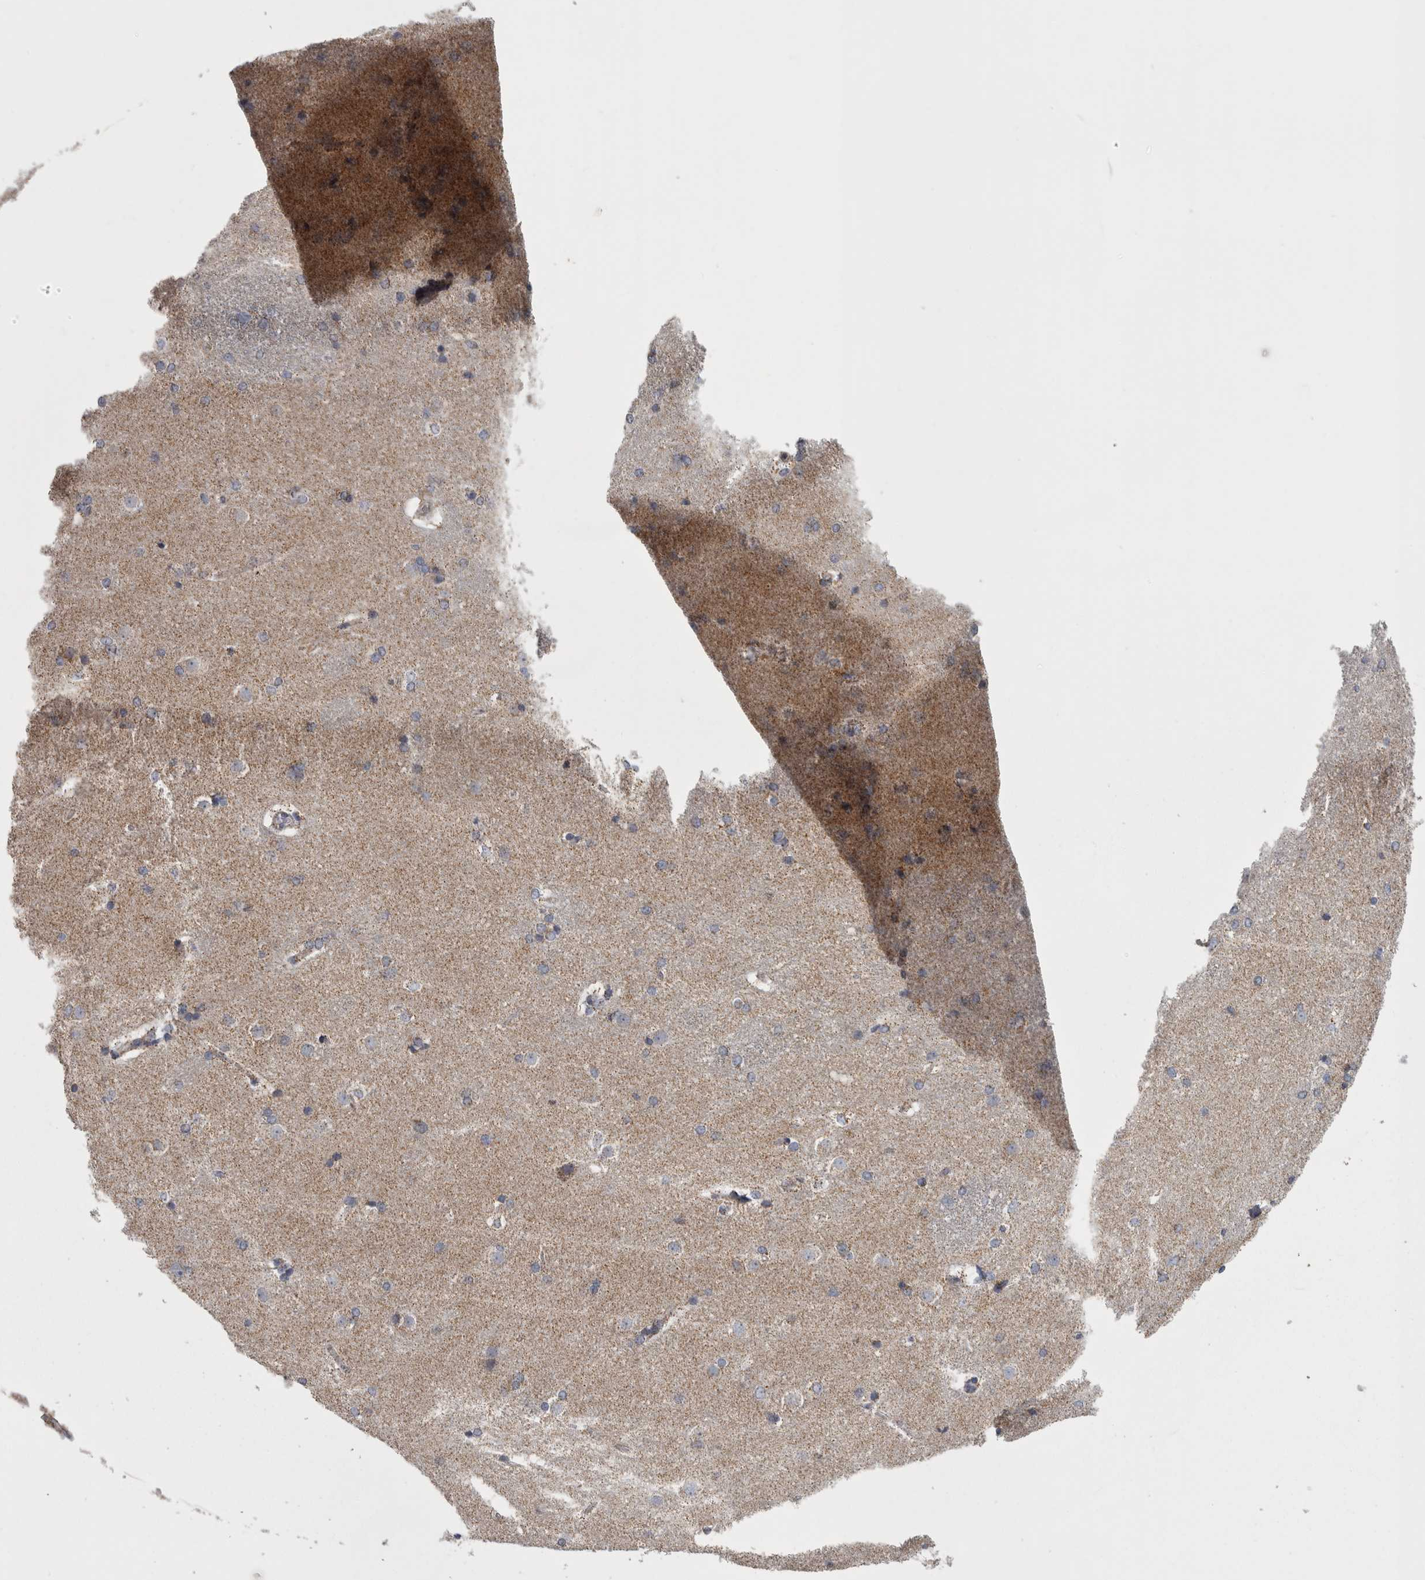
{"staining": {"intensity": "negative", "quantity": "none", "location": "none"}, "tissue": "caudate", "cell_type": "Glial cells", "image_type": "normal", "snomed": [{"axis": "morphology", "description": "Normal tissue, NOS"}, {"axis": "topography", "description": "Lateral ventricle wall"}], "caption": "An immunohistochemistry micrograph of benign caudate is shown. There is no staining in glial cells of caudate. The staining is performed using DAB brown chromogen with nuclei counter-stained in using hematoxylin.", "gene": "DBT", "patient": {"sex": "female", "age": 19}}